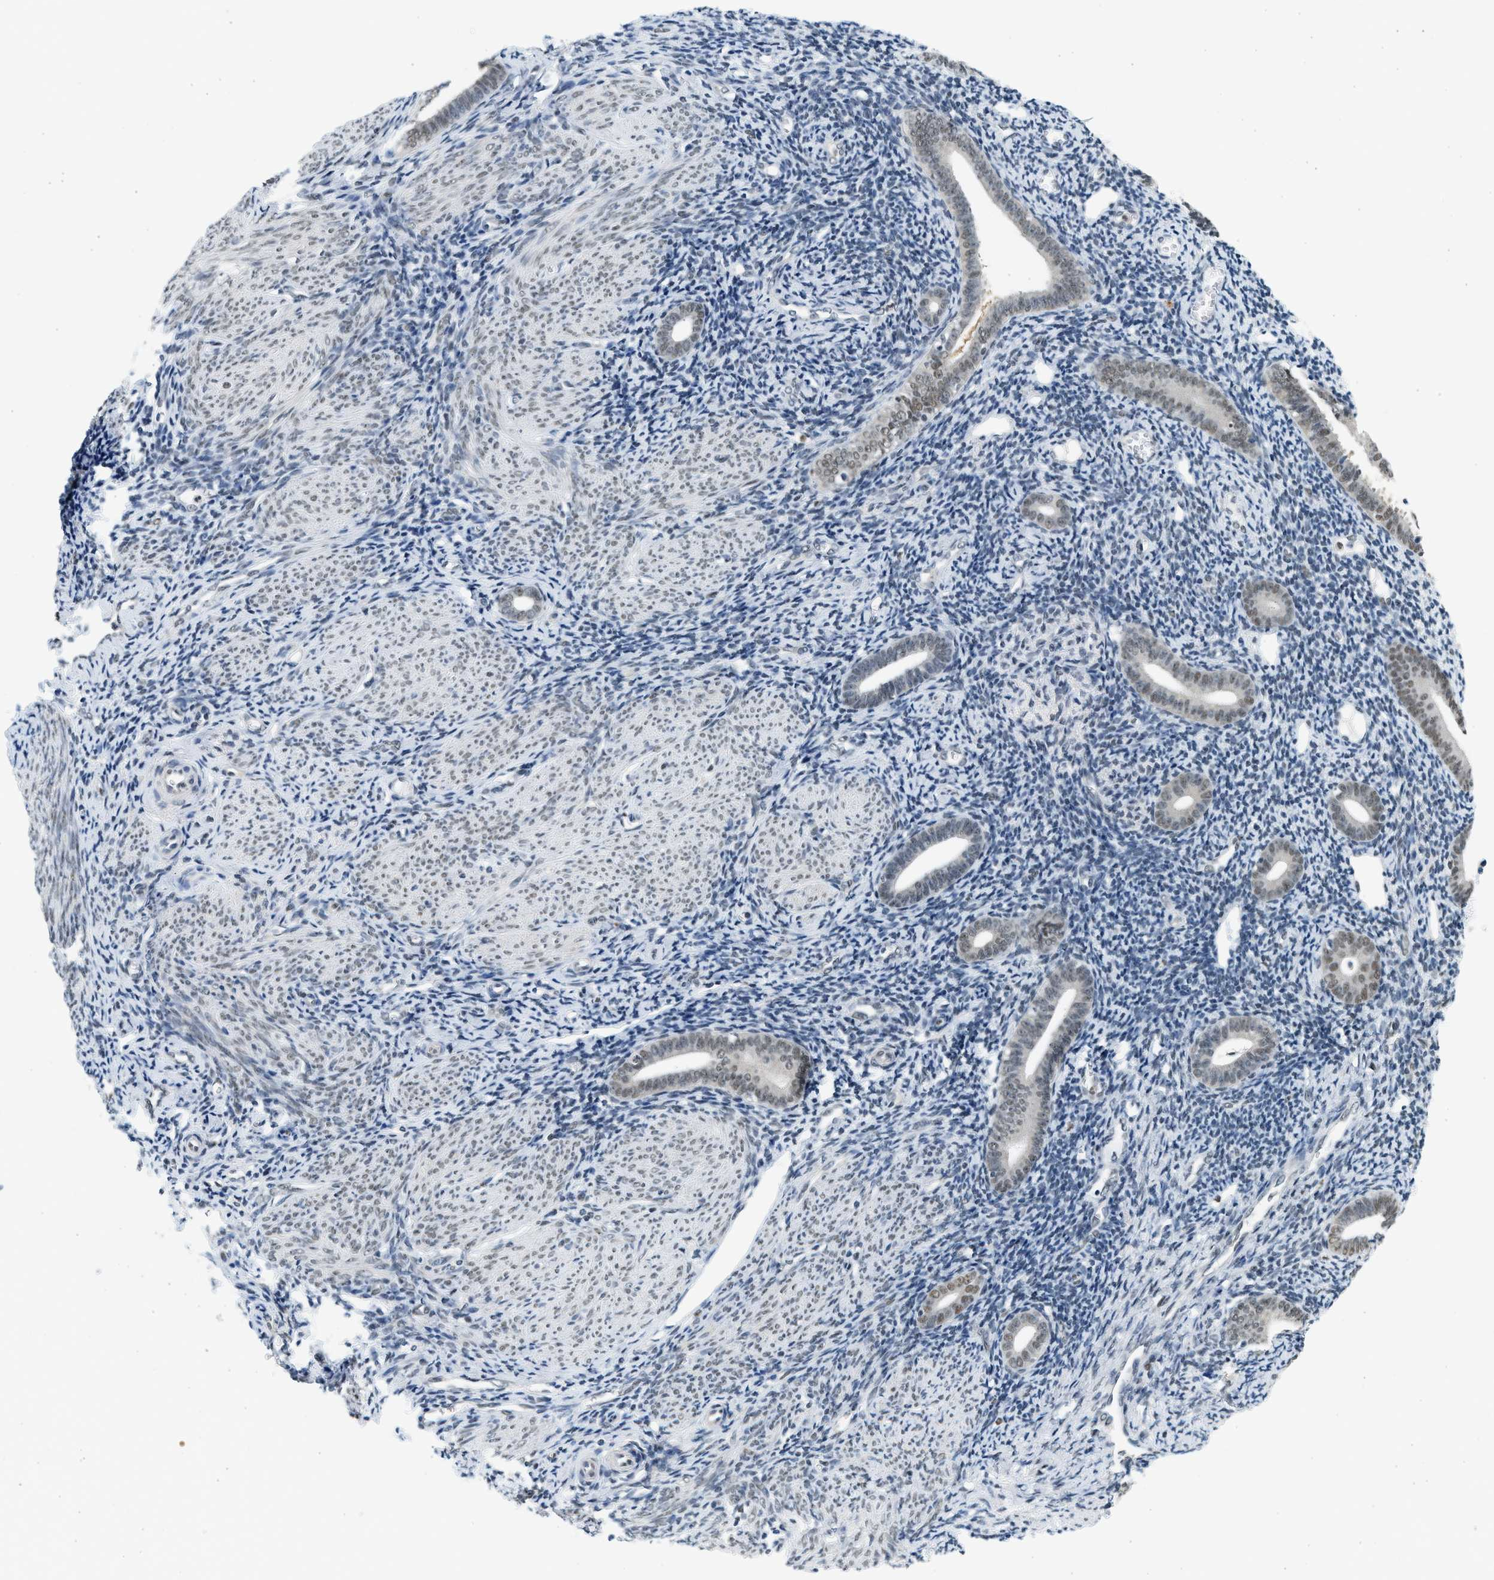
{"staining": {"intensity": "negative", "quantity": "none", "location": "none"}, "tissue": "endometrium", "cell_type": "Cells in endometrial stroma", "image_type": "normal", "snomed": [{"axis": "morphology", "description": "Normal tissue, NOS"}, {"axis": "topography", "description": "Endometrium"}], "caption": "Immunohistochemical staining of benign human endometrium exhibits no significant staining in cells in endometrial stroma.", "gene": "HIPK1", "patient": {"sex": "female", "age": 50}}